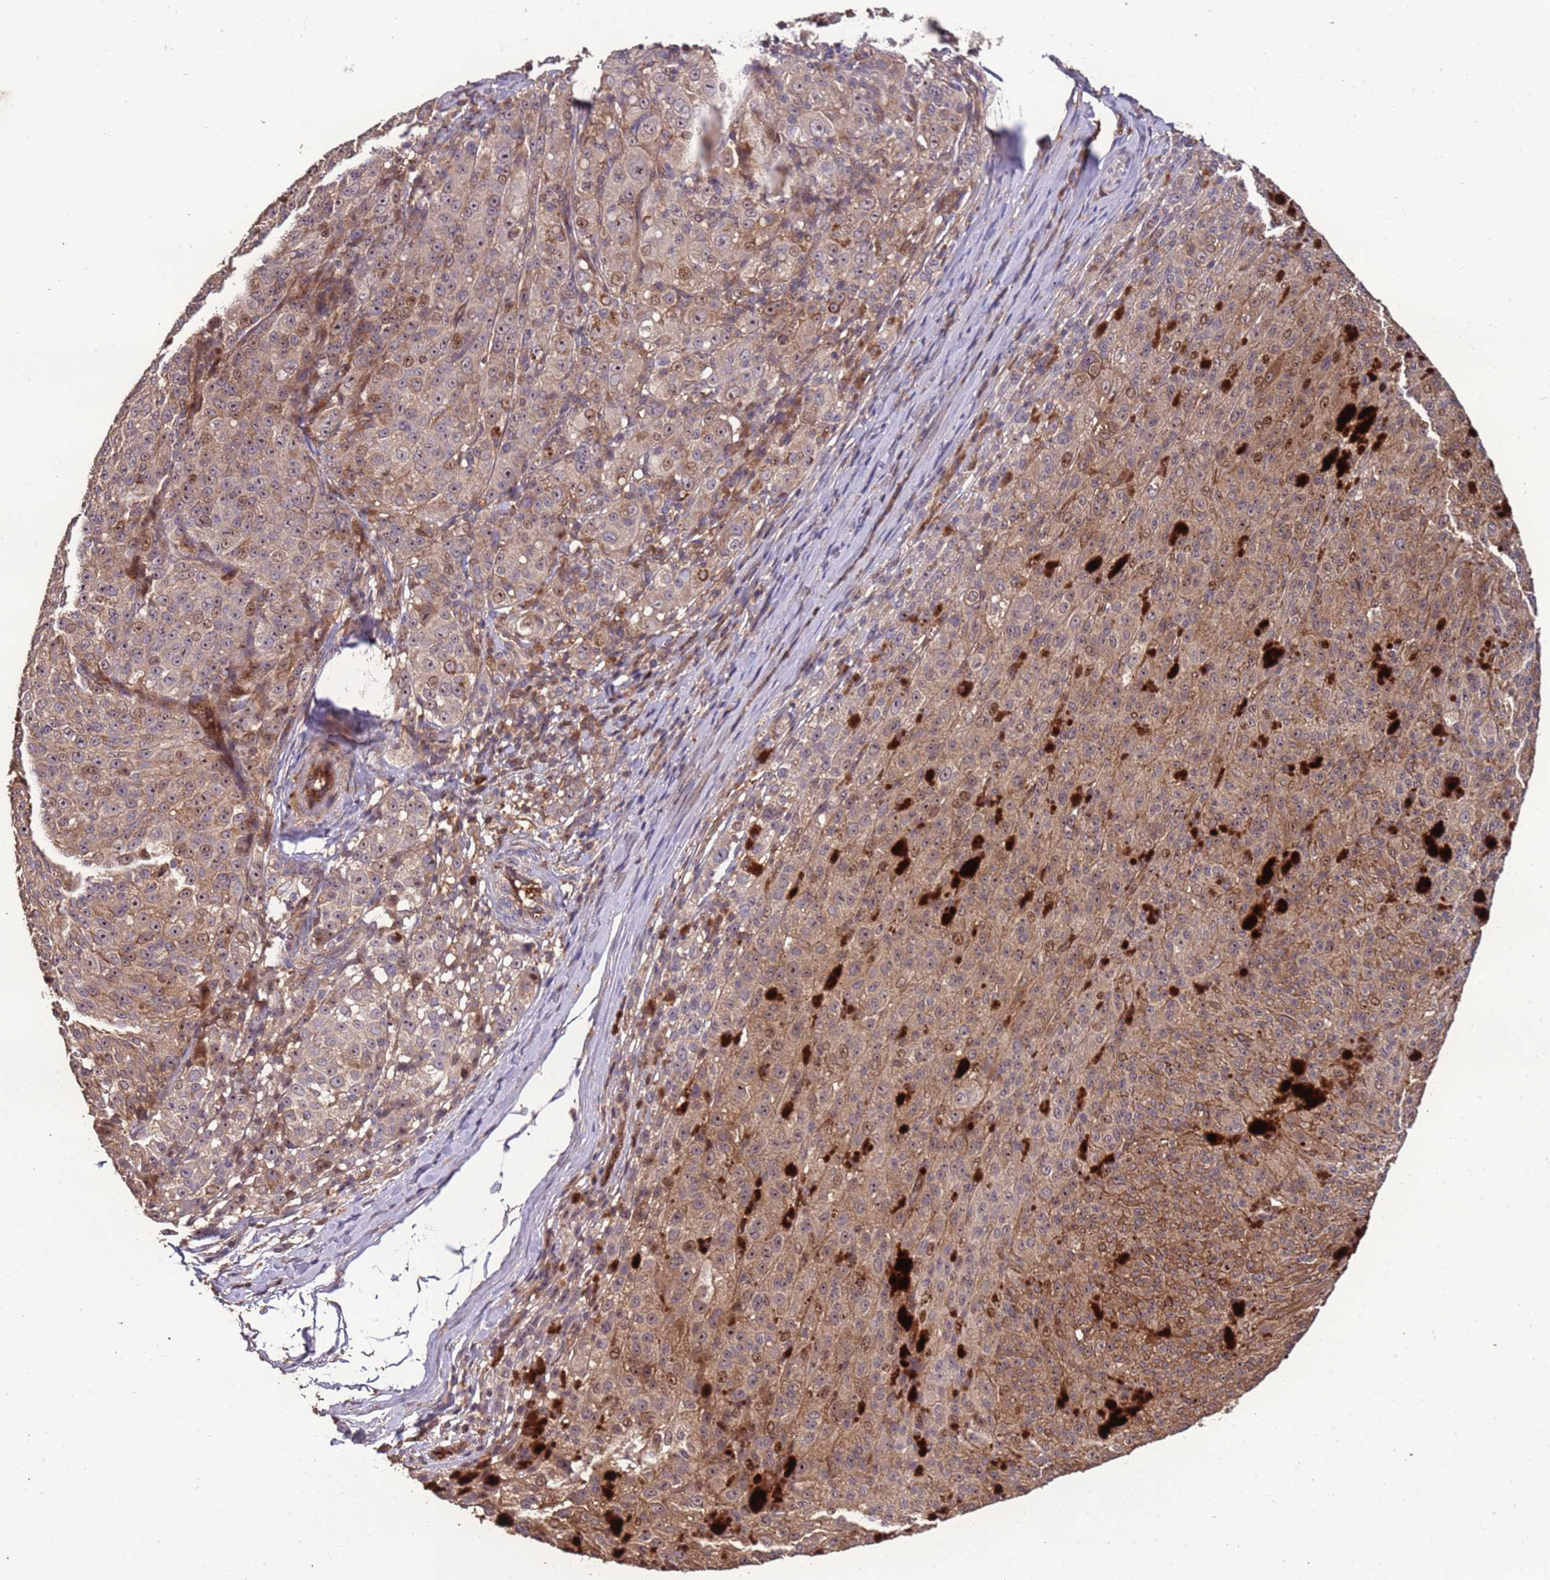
{"staining": {"intensity": "moderate", "quantity": ">75%", "location": "cytoplasmic/membranous,nuclear"}, "tissue": "melanoma", "cell_type": "Tumor cells", "image_type": "cancer", "snomed": [{"axis": "morphology", "description": "Malignant melanoma, NOS"}, {"axis": "topography", "description": "Skin"}], "caption": "The histopathology image shows a brown stain indicating the presence of a protein in the cytoplasmic/membranous and nuclear of tumor cells in malignant melanoma.", "gene": "CCDC184", "patient": {"sex": "female", "age": 52}}